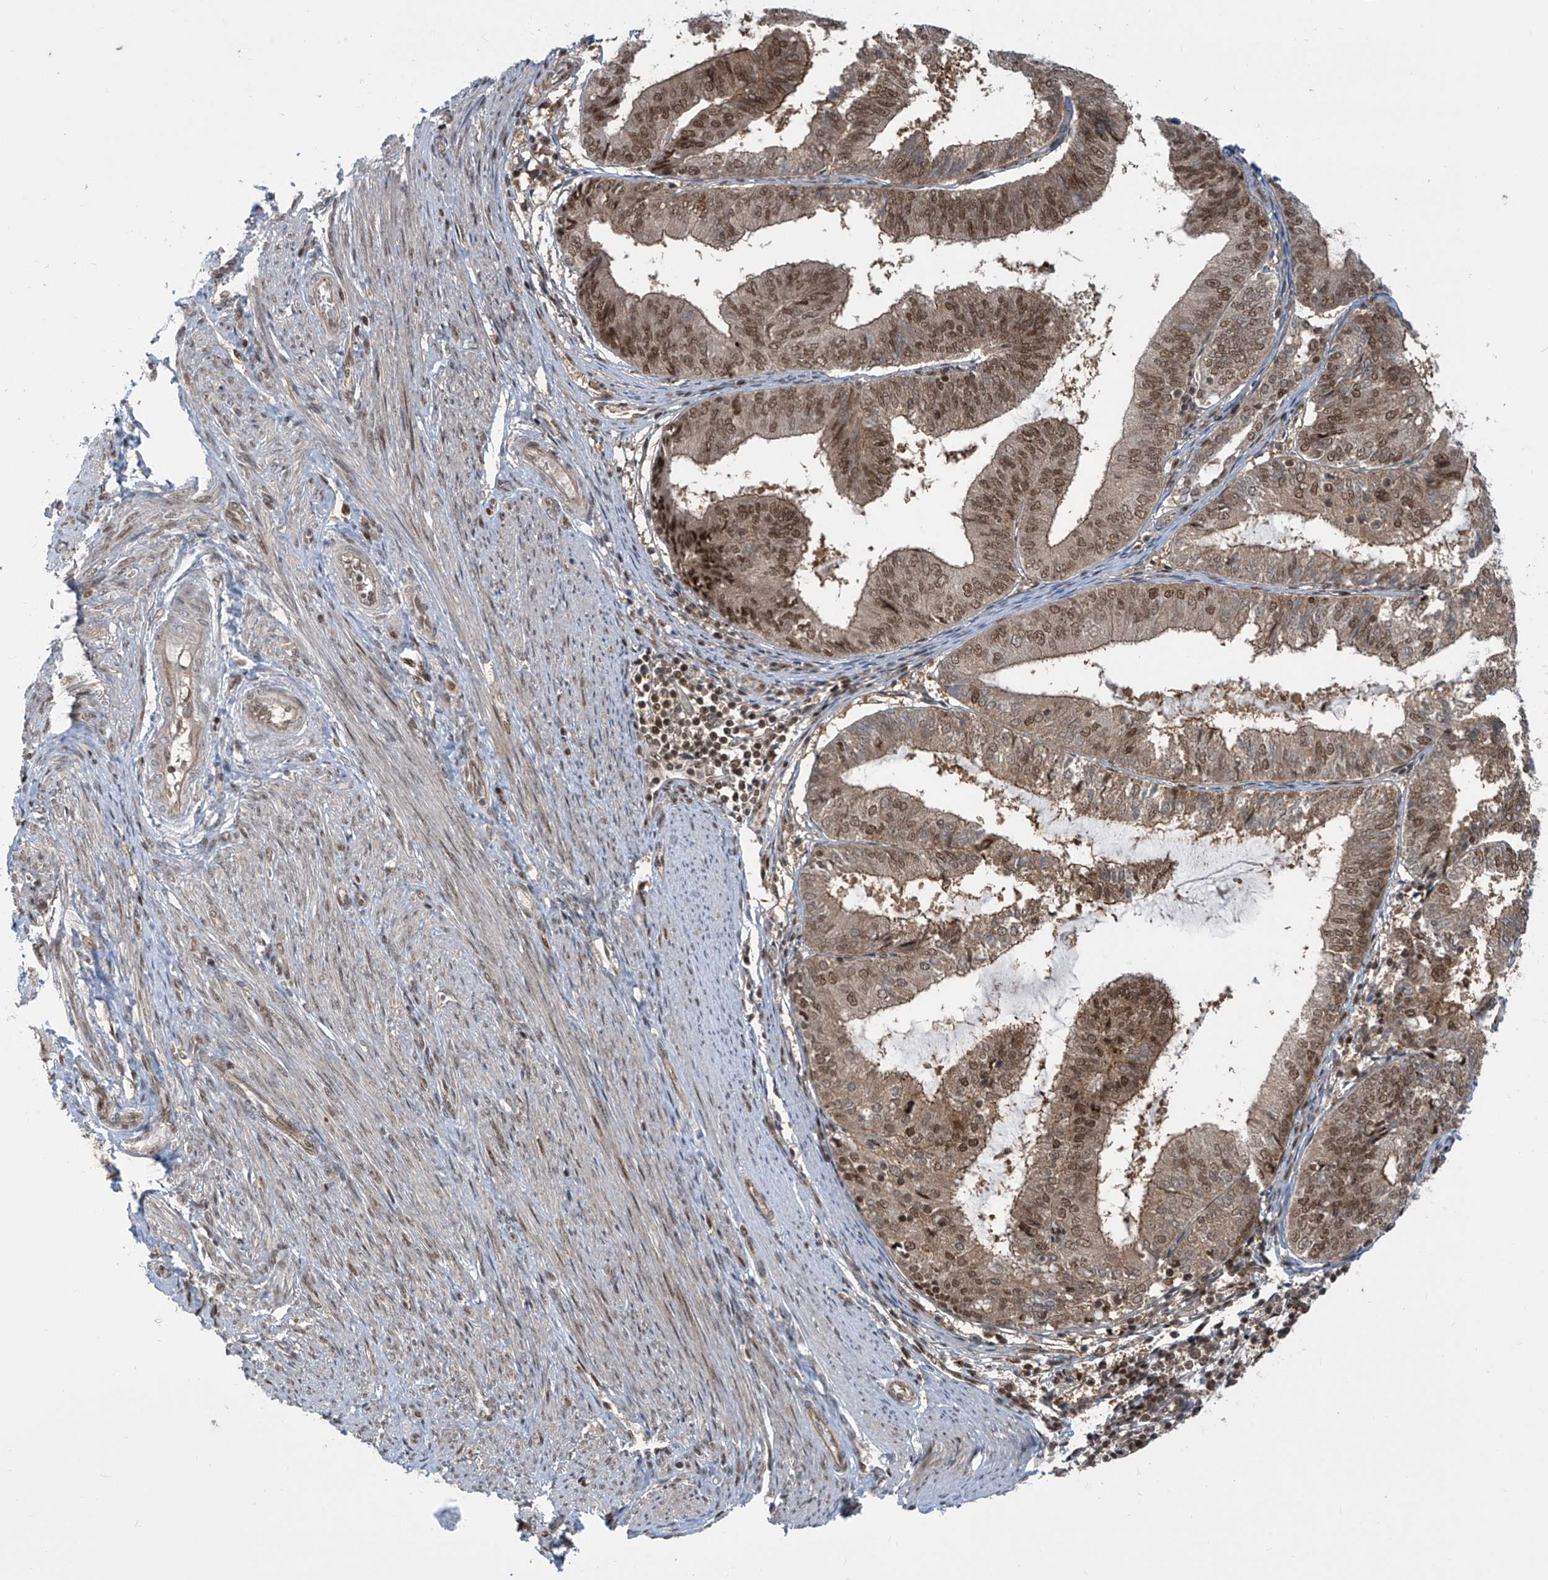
{"staining": {"intensity": "moderate", "quantity": ">75%", "location": "cytoplasmic/membranous,nuclear"}, "tissue": "endometrial cancer", "cell_type": "Tumor cells", "image_type": "cancer", "snomed": [{"axis": "morphology", "description": "Adenocarcinoma, NOS"}, {"axis": "topography", "description": "Endometrium"}], "caption": "A high-resolution histopathology image shows immunohistochemistry staining of endometrial adenocarcinoma, which demonstrates moderate cytoplasmic/membranous and nuclear staining in approximately >75% of tumor cells.", "gene": "LAGE3", "patient": {"sex": "female", "age": 81}}